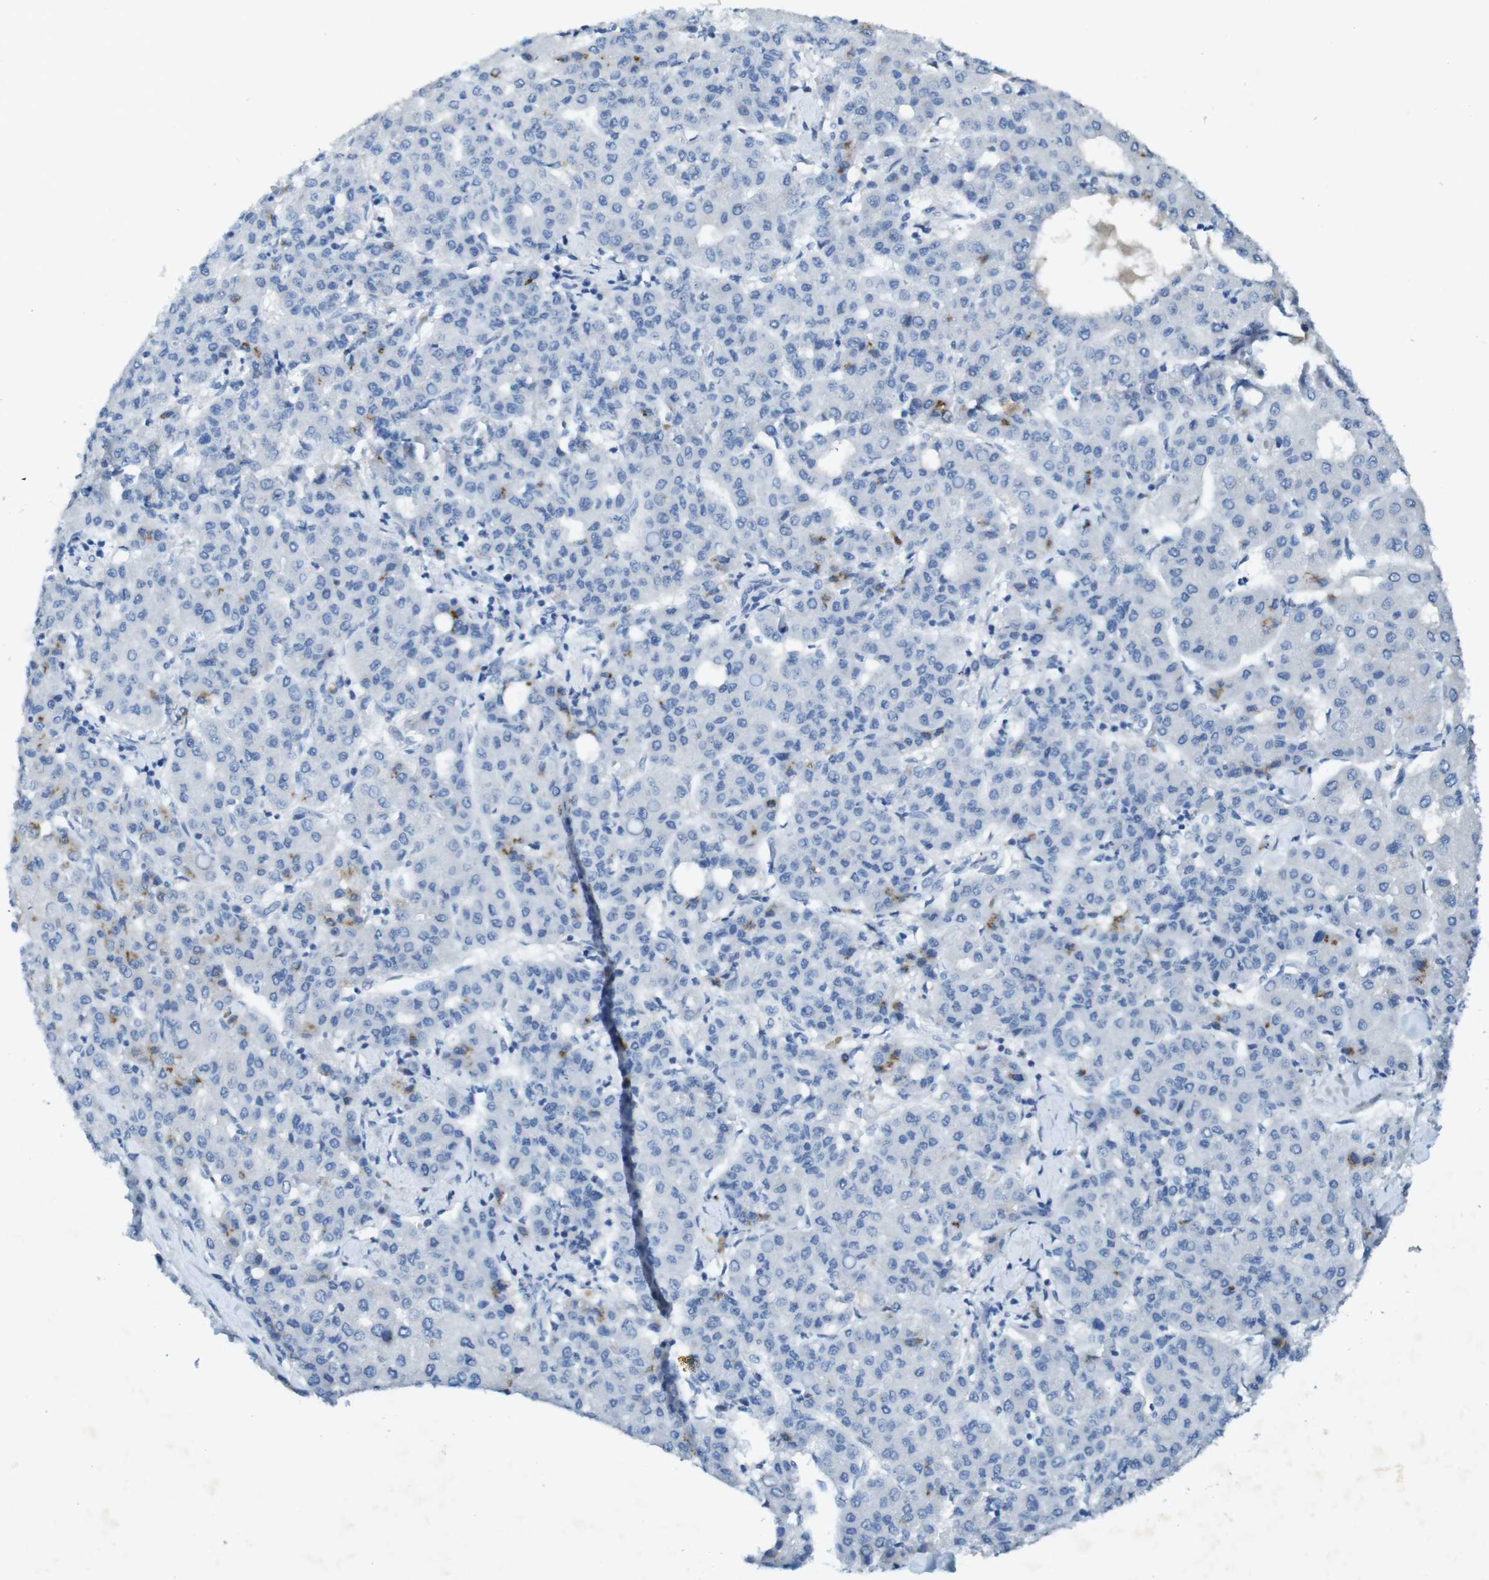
{"staining": {"intensity": "negative", "quantity": "none", "location": "none"}, "tissue": "liver cancer", "cell_type": "Tumor cells", "image_type": "cancer", "snomed": [{"axis": "morphology", "description": "Carcinoma, Hepatocellular, NOS"}, {"axis": "topography", "description": "Liver"}], "caption": "An immunohistochemistry histopathology image of liver cancer (hepatocellular carcinoma) is shown. There is no staining in tumor cells of liver cancer (hepatocellular carcinoma).", "gene": "CD320", "patient": {"sex": "male", "age": 65}}